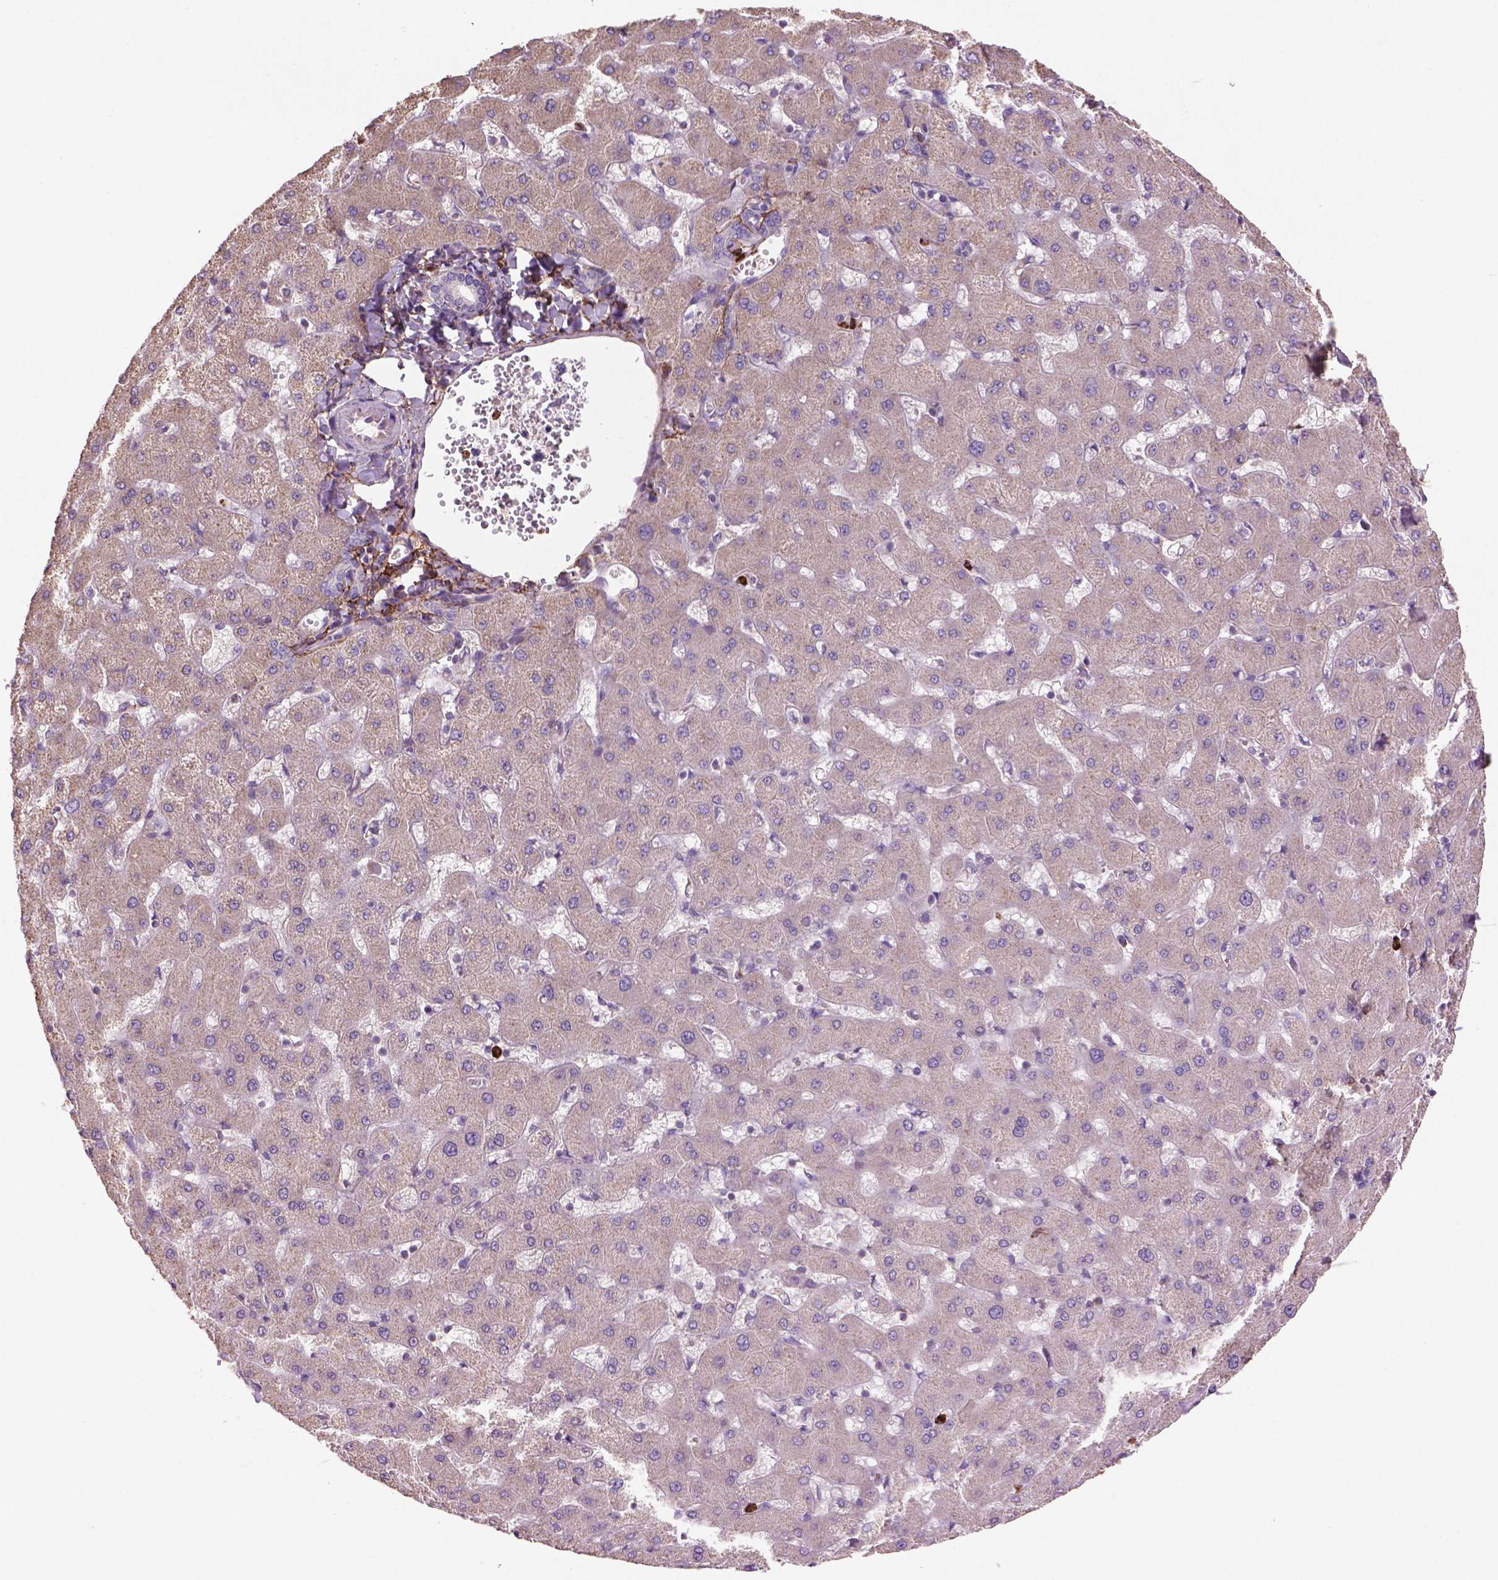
{"staining": {"intensity": "negative", "quantity": "none", "location": "none"}, "tissue": "liver", "cell_type": "Cholangiocytes", "image_type": "normal", "snomed": [{"axis": "morphology", "description": "Normal tissue, NOS"}, {"axis": "topography", "description": "Liver"}], "caption": "An immunohistochemistry photomicrograph of normal liver is shown. There is no staining in cholangiocytes of liver. (DAB (3,3'-diaminobenzidine) immunohistochemistry with hematoxylin counter stain).", "gene": "LRRC3C", "patient": {"sex": "female", "age": 63}}